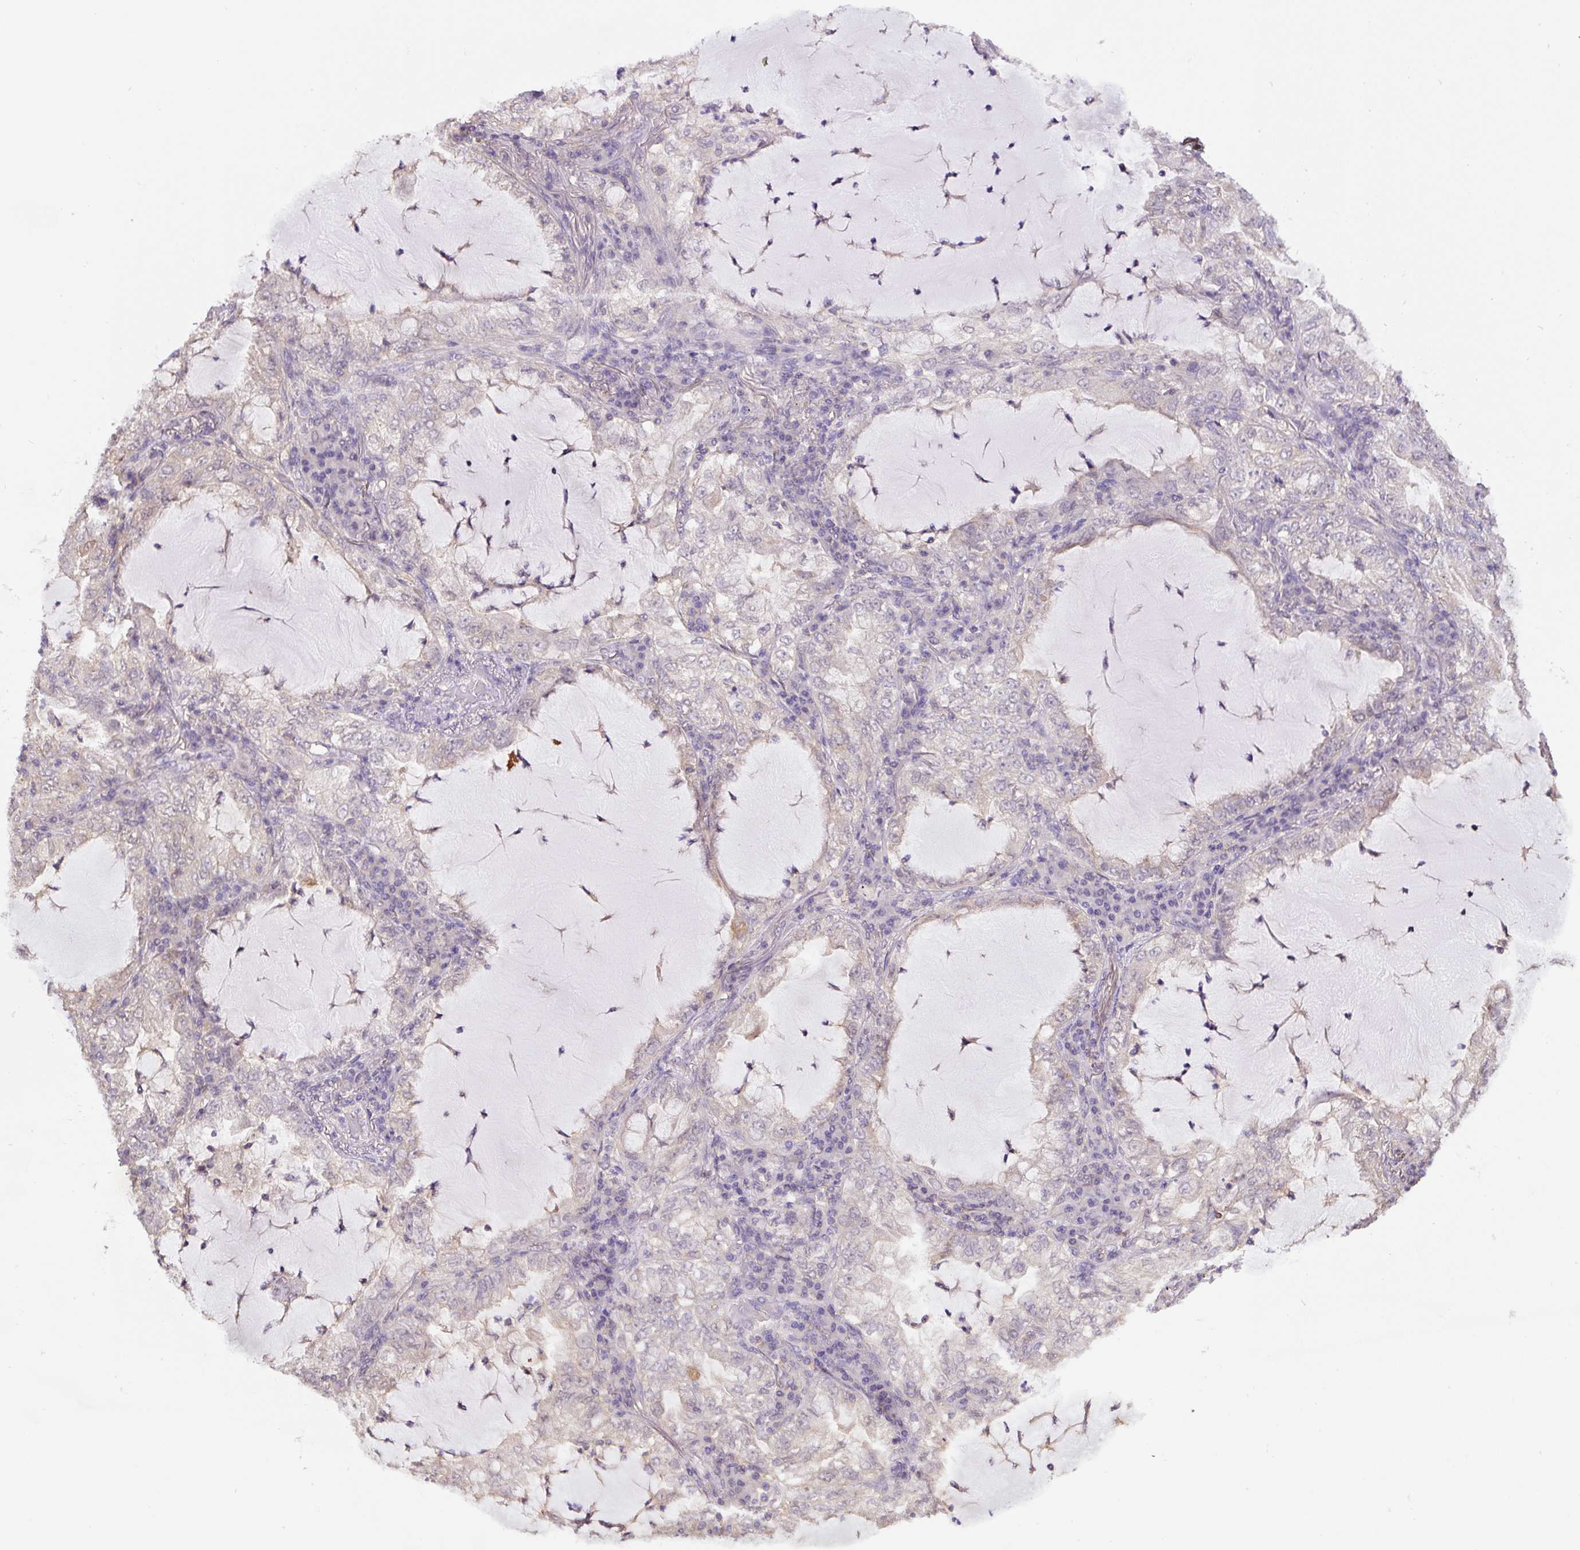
{"staining": {"intensity": "negative", "quantity": "none", "location": "none"}, "tissue": "lung cancer", "cell_type": "Tumor cells", "image_type": "cancer", "snomed": [{"axis": "morphology", "description": "Adenocarcinoma, NOS"}, {"axis": "topography", "description": "Lung"}], "caption": "Adenocarcinoma (lung) stained for a protein using IHC displays no expression tumor cells.", "gene": "ST13", "patient": {"sex": "female", "age": 73}}